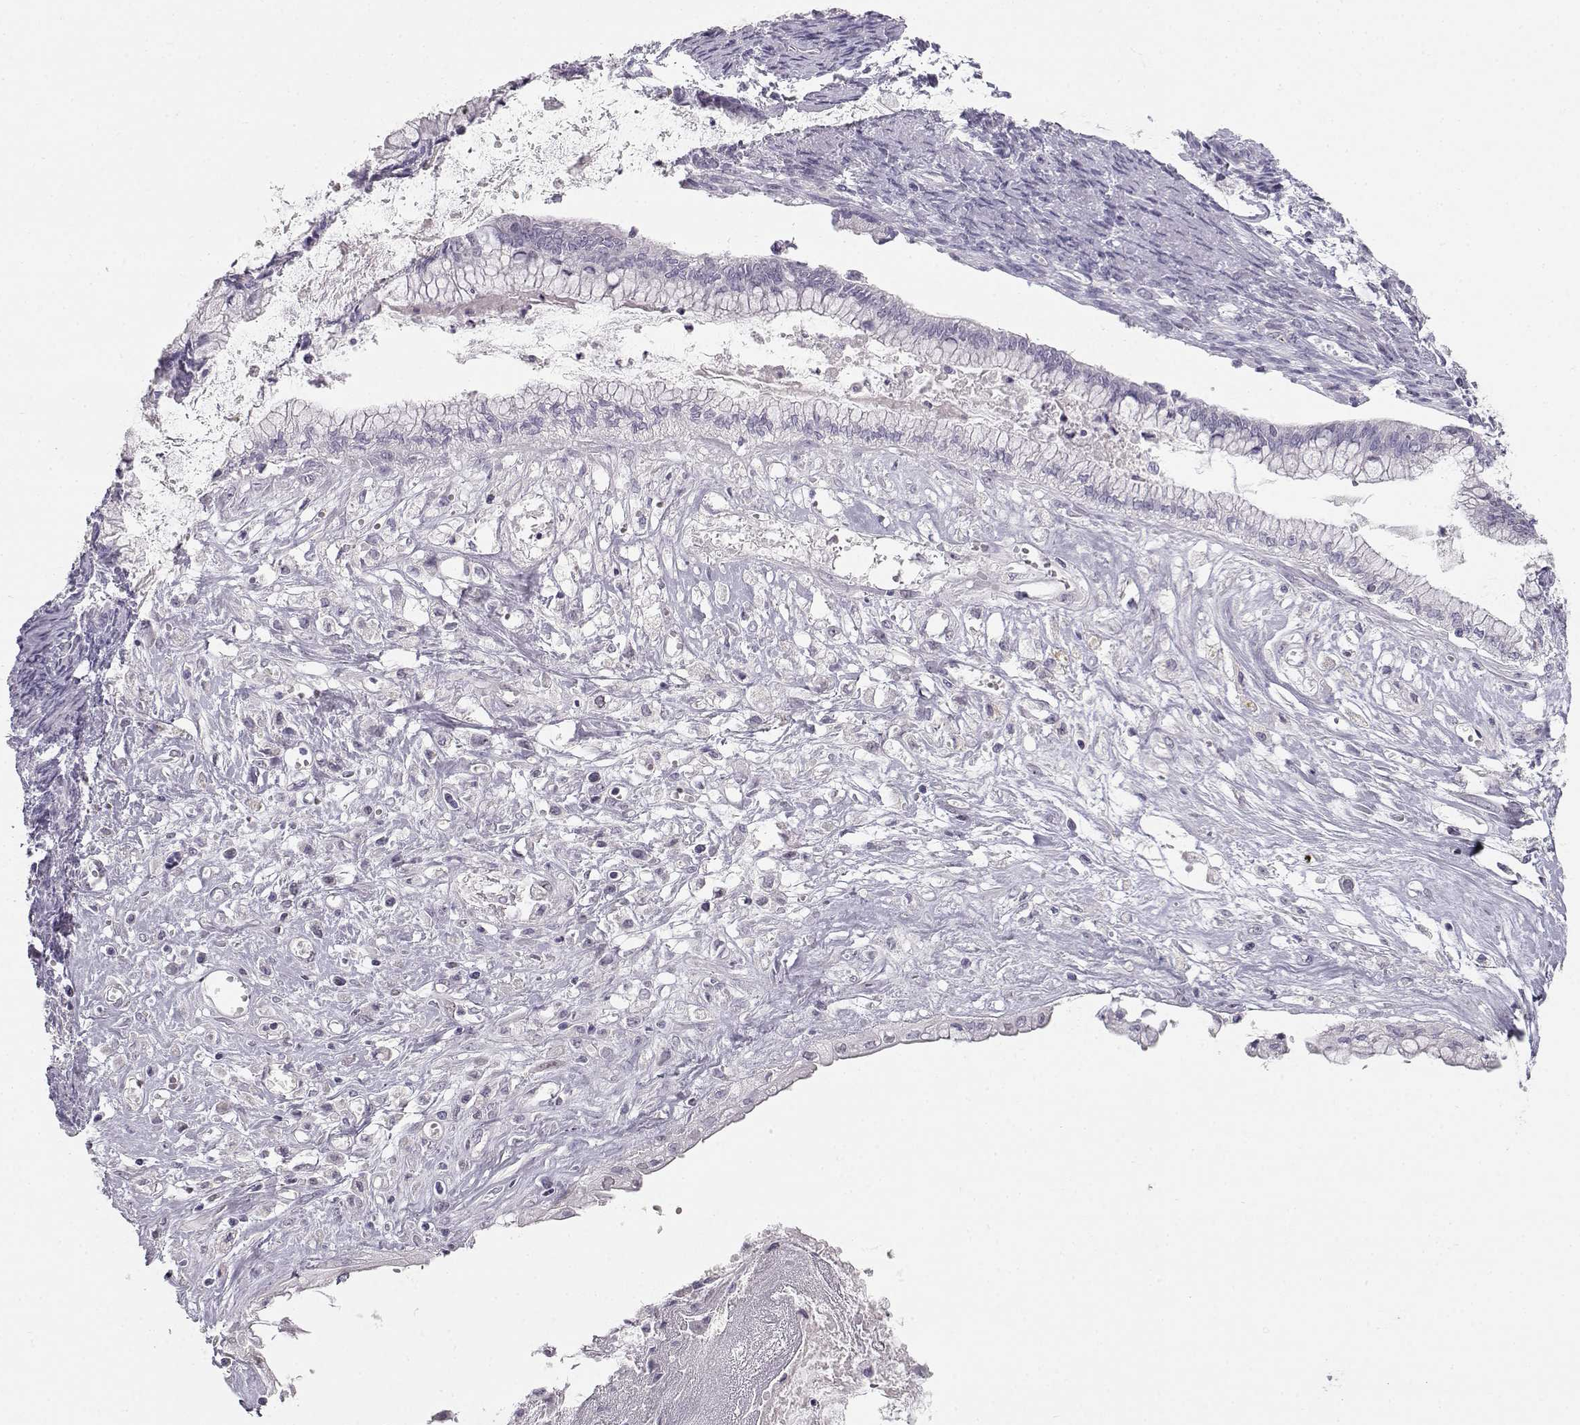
{"staining": {"intensity": "negative", "quantity": "none", "location": "none"}, "tissue": "ovarian cancer", "cell_type": "Tumor cells", "image_type": "cancer", "snomed": [{"axis": "morphology", "description": "Cystadenocarcinoma, mucinous, NOS"}, {"axis": "topography", "description": "Ovary"}], "caption": "This is an immunohistochemistry (IHC) image of ovarian mucinous cystadenocarcinoma. There is no expression in tumor cells.", "gene": "OPN5", "patient": {"sex": "female", "age": 67}}